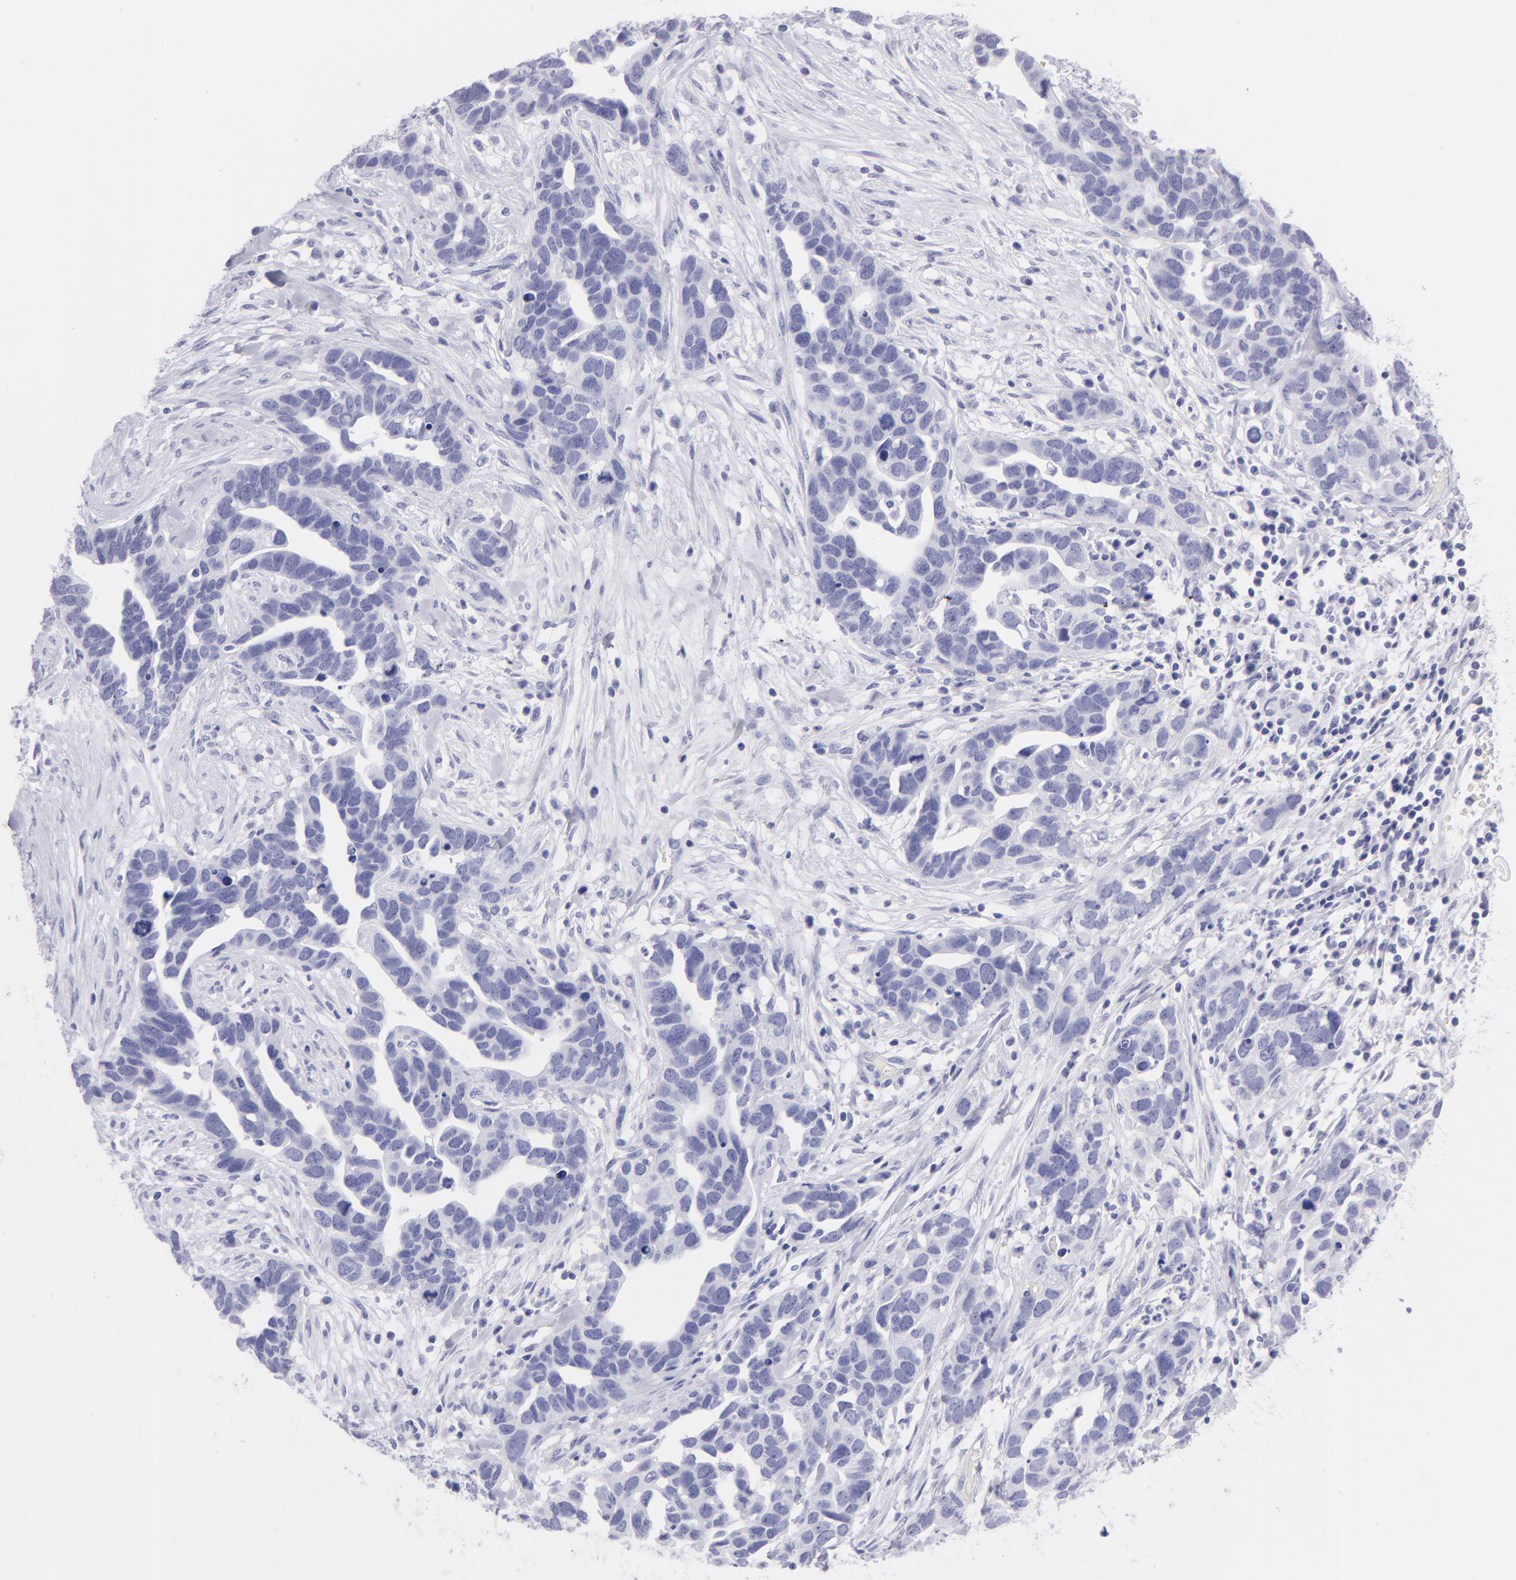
{"staining": {"intensity": "negative", "quantity": "none", "location": "none"}, "tissue": "ovarian cancer", "cell_type": "Tumor cells", "image_type": "cancer", "snomed": [{"axis": "morphology", "description": "Cystadenocarcinoma, serous, NOS"}, {"axis": "topography", "description": "Ovary"}], "caption": "IHC image of neoplastic tissue: human ovarian cancer (serous cystadenocarcinoma) stained with DAB demonstrates no significant protein expression in tumor cells.", "gene": "SLC1A3", "patient": {"sex": "female", "age": 54}}